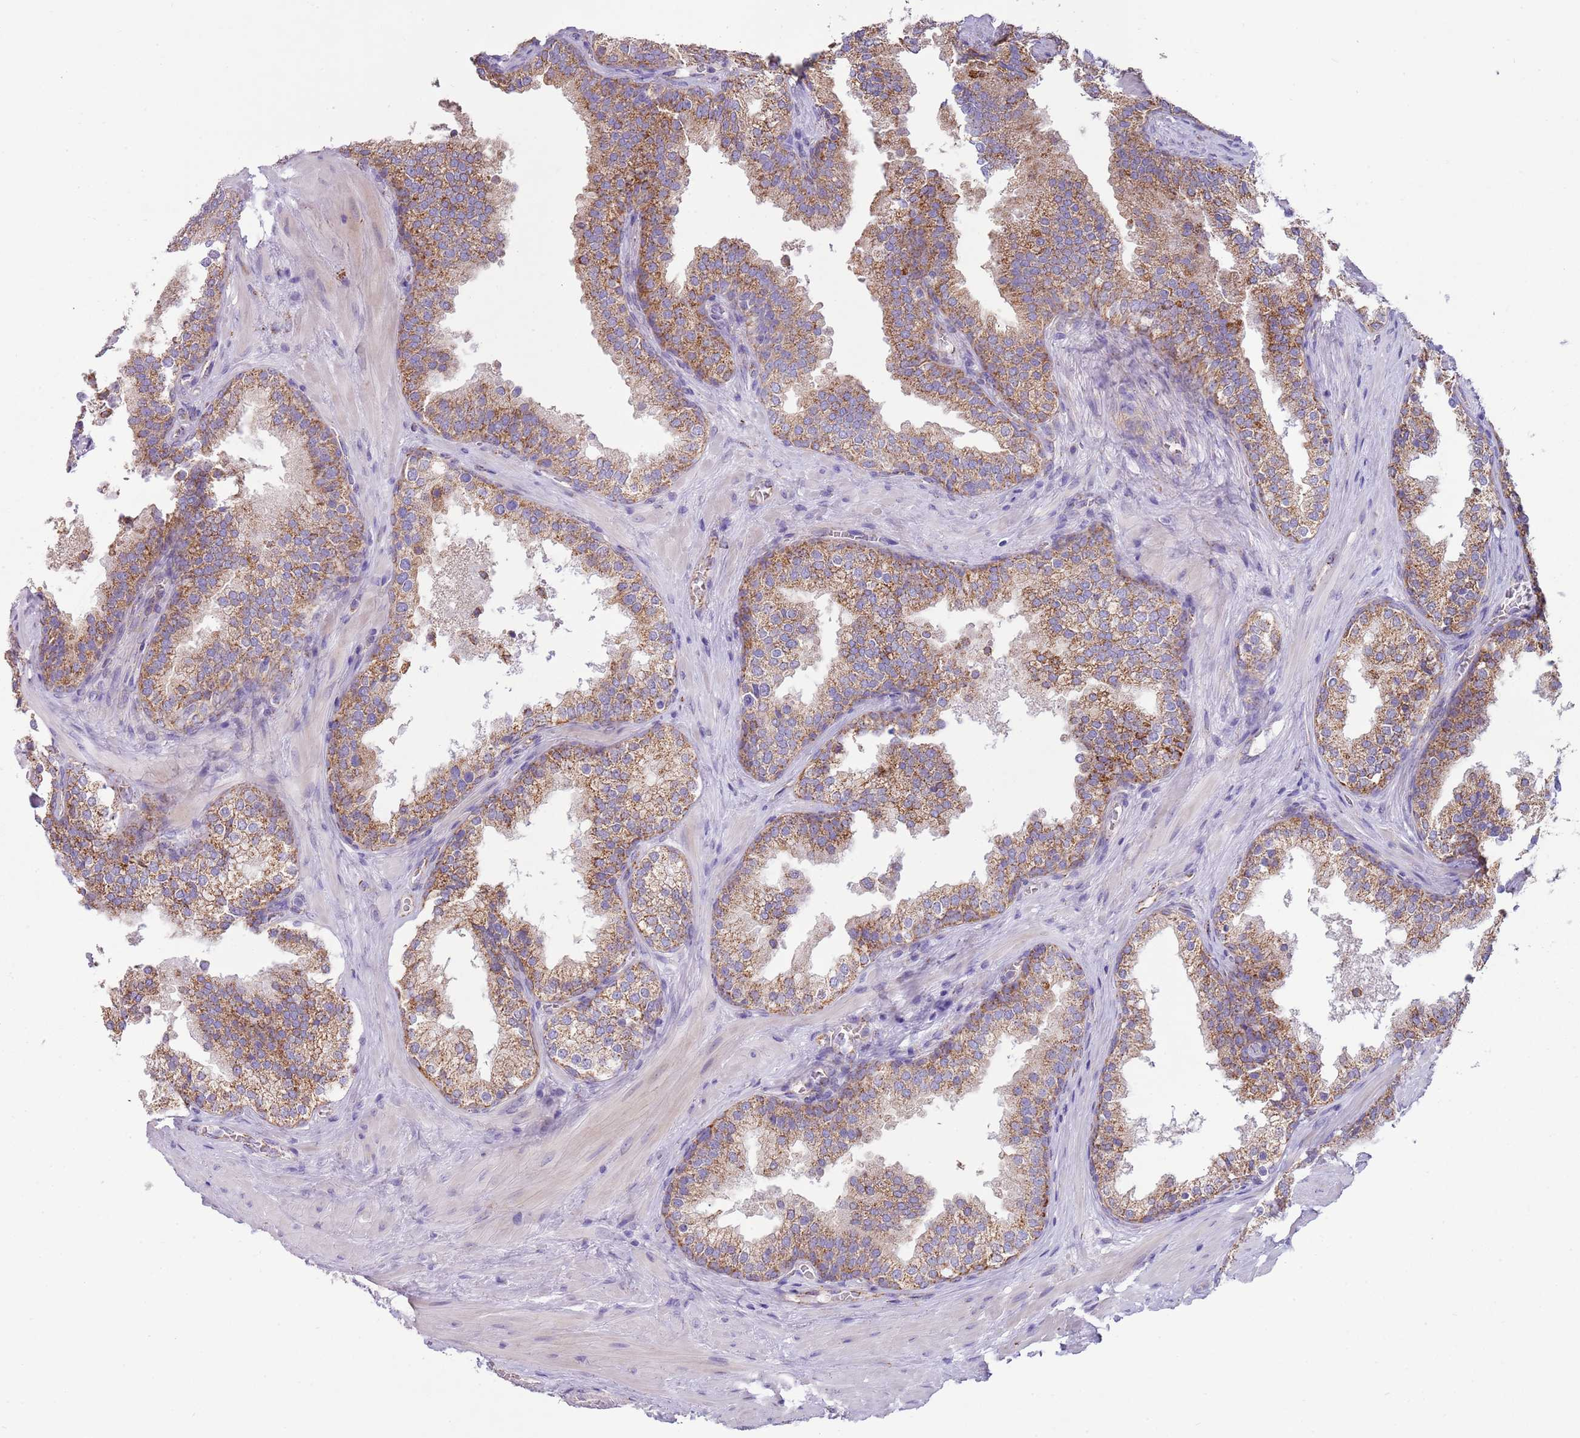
{"staining": {"intensity": "moderate", "quantity": ">75%", "location": "cytoplasmic/membranous"}, "tissue": "prostate cancer", "cell_type": "Tumor cells", "image_type": "cancer", "snomed": [{"axis": "morphology", "description": "Adenocarcinoma, High grade"}, {"axis": "topography", "description": "Prostate"}], "caption": "Human prostate high-grade adenocarcinoma stained for a protein (brown) shows moderate cytoplasmic/membranous positive staining in about >75% of tumor cells.", "gene": "RNF222", "patient": {"sex": "male", "age": 56}}